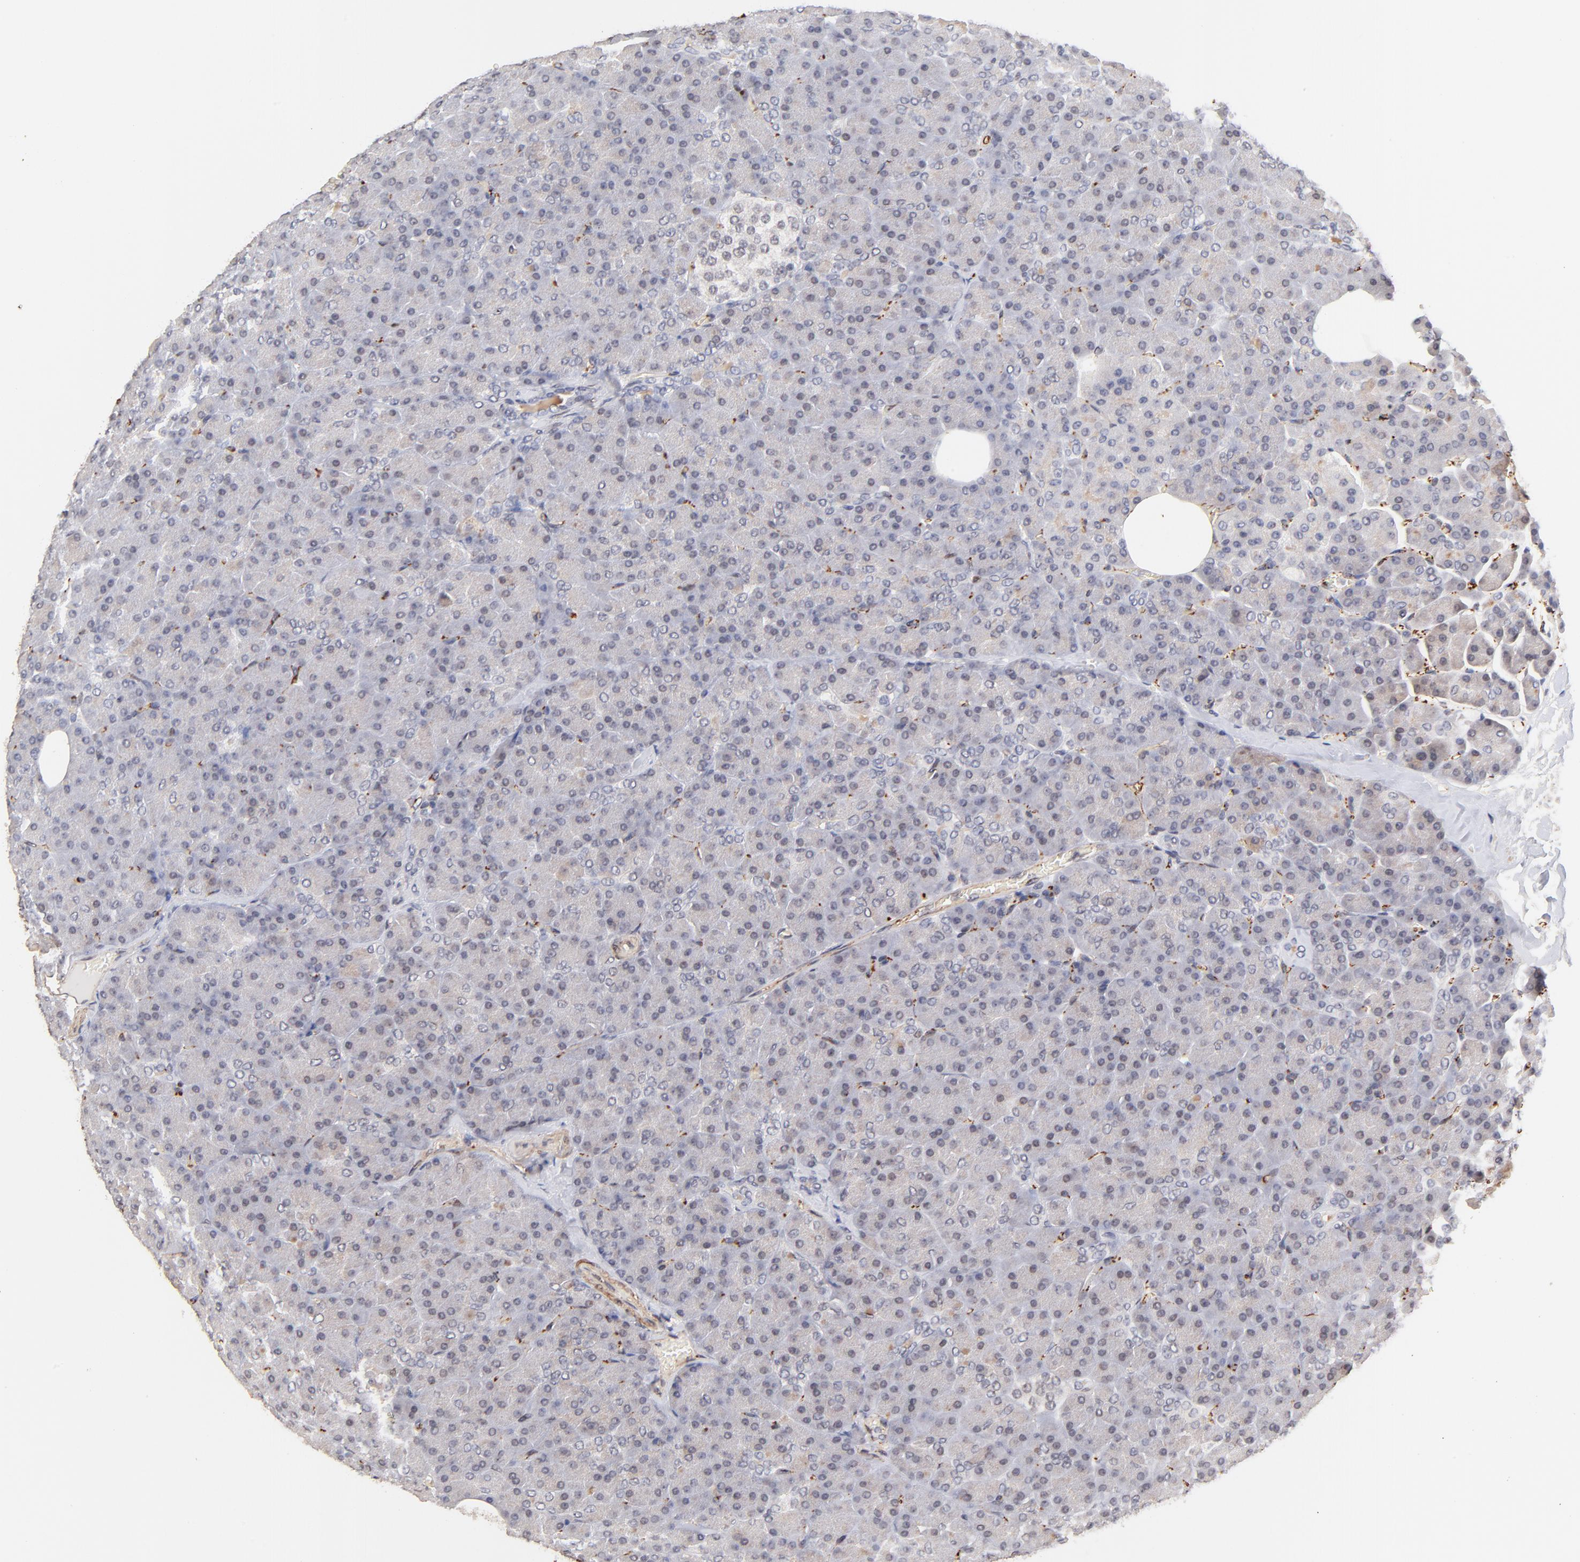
{"staining": {"intensity": "weak", "quantity": "<25%", "location": "cytoplasmic/membranous"}, "tissue": "pancreas", "cell_type": "Exocrine glandular cells", "image_type": "normal", "snomed": [{"axis": "morphology", "description": "Normal tissue, NOS"}, {"axis": "topography", "description": "Pancreas"}], "caption": "Exocrine glandular cells are negative for protein expression in normal human pancreas.", "gene": "ZFP92", "patient": {"sex": "female", "age": 35}}